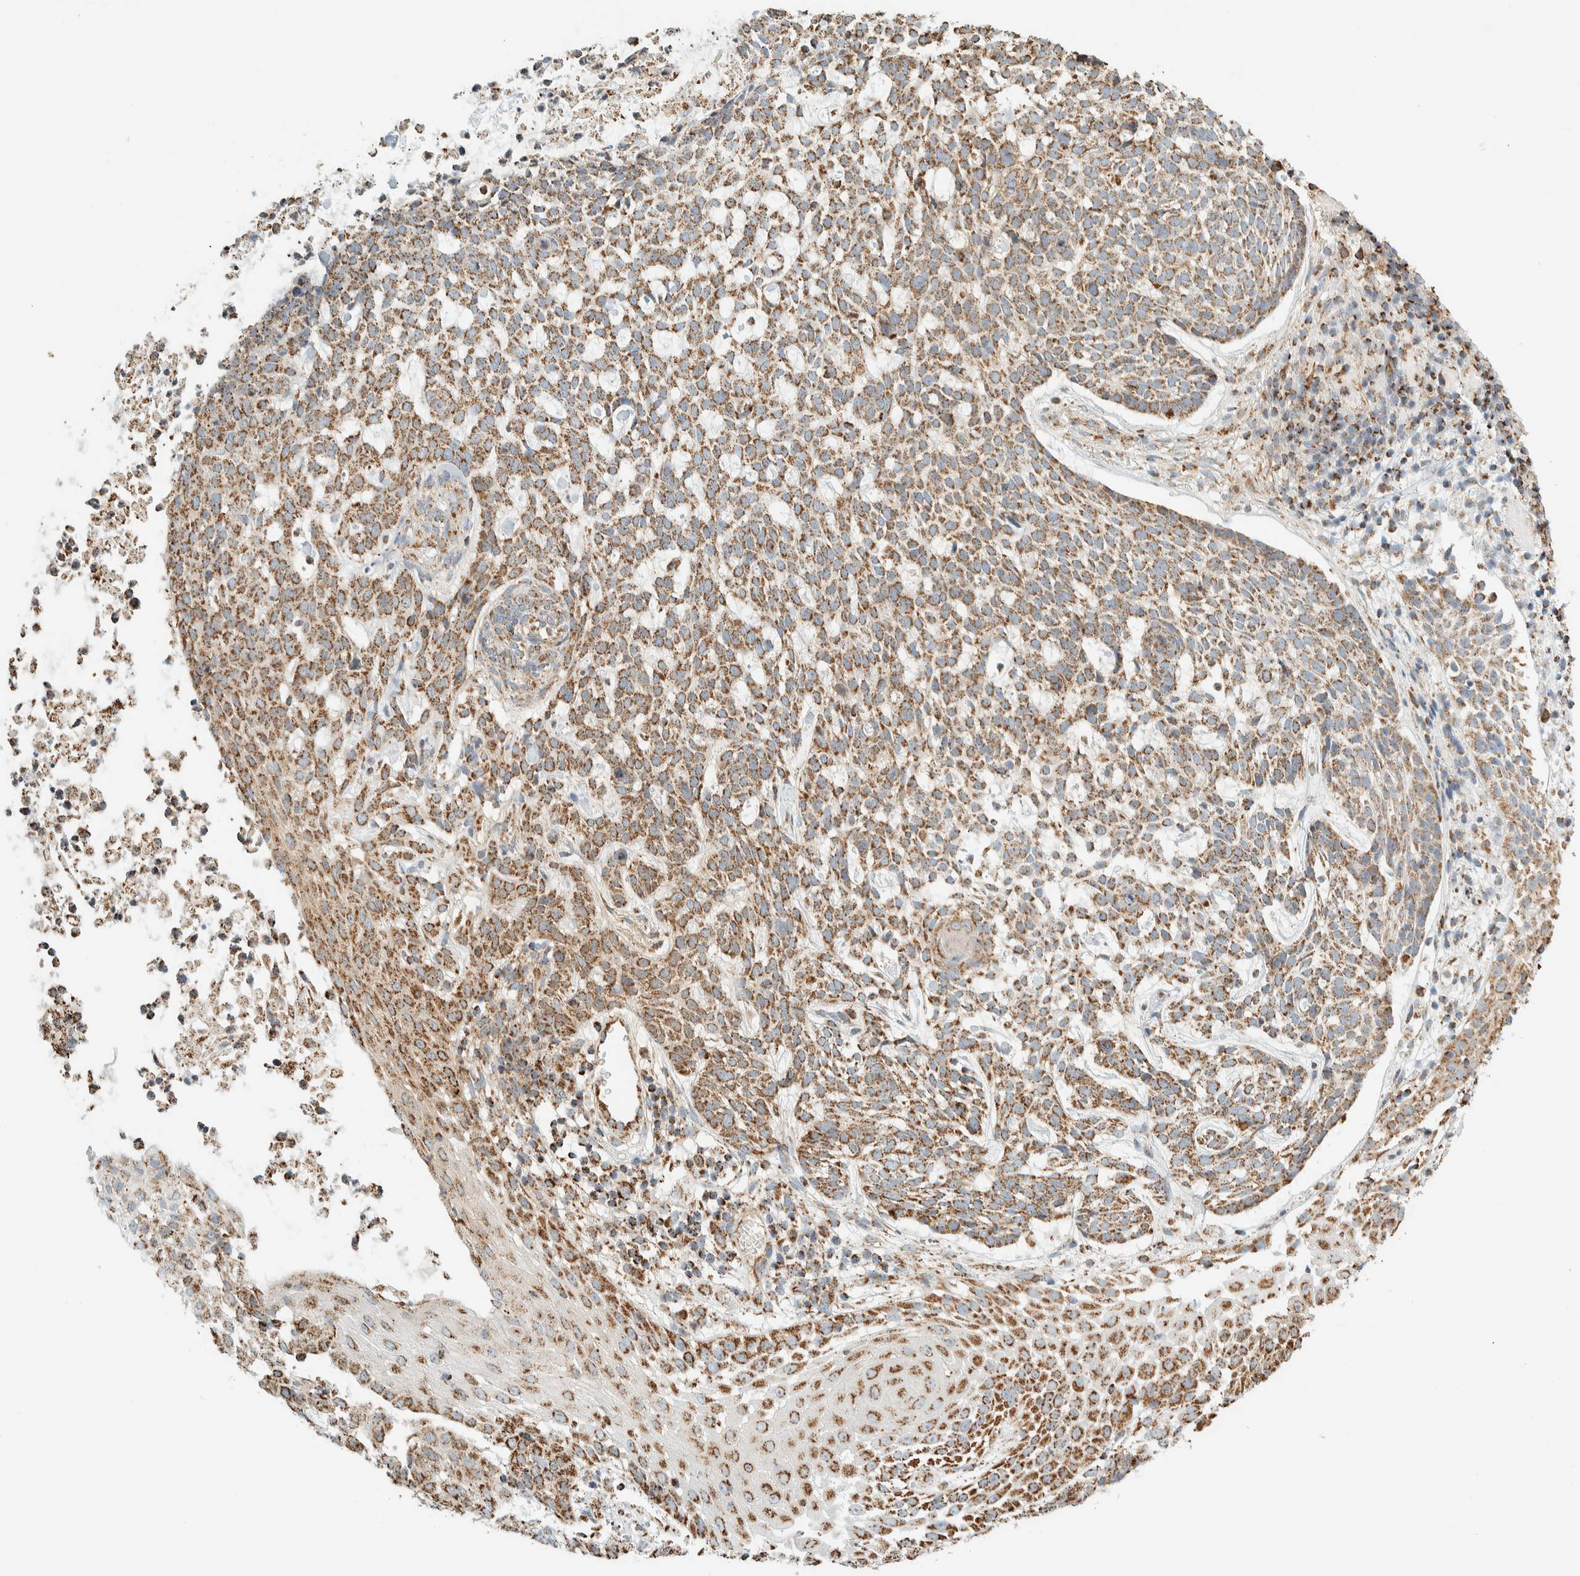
{"staining": {"intensity": "moderate", "quantity": ">75%", "location": "cytoplasmic/membranous"}, "tissue": "skin cancer", "cell_type": "Tumor cells", "image_type": "cancer", "snomed": [{"axis": "morphology", "description": "Basal cell carcinoma"}, {"axis": "topography", "description": "Skin"}], "caption": "A brown stain highlights moderate cytoplasmic/membranous positivity of a protein in human basal cell carcinoma (skin) tumor cells.", "gene": "ZNF454", "patient": {"sex": "female", "age": 64}}